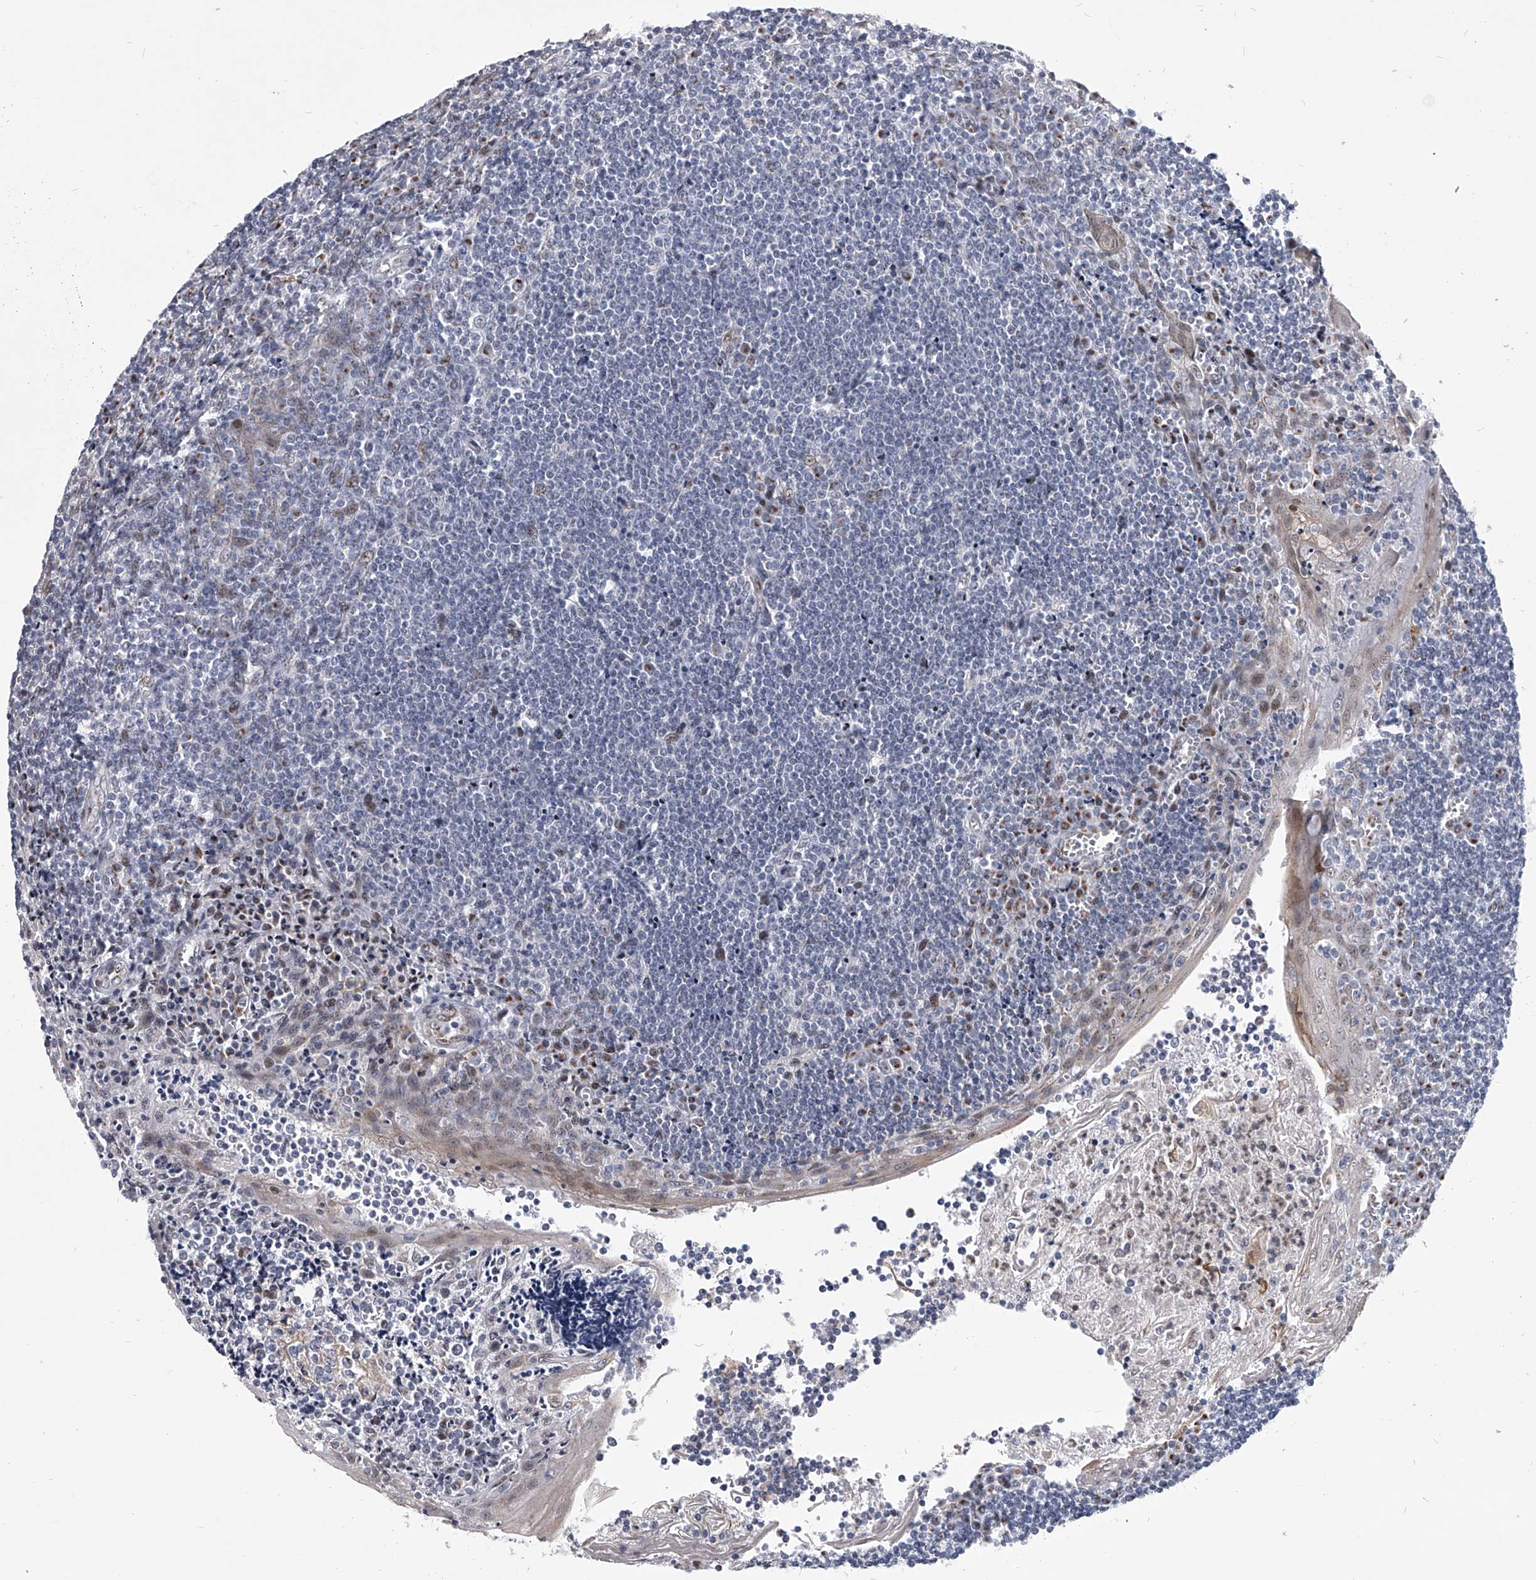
{"staining": {"intensity": "negative", "quantity": "none", "location": "none"}, "tissue": "tonsil", "cell_type": "Germinal center cells", "image_type": "normal", "snomed": [{"axis": "morphology", "description": "Normal tissue, NOS"}, {"axis": "topography", "description": "Tonsil"}], "caption": "High magnification brightfield microscopy of benign tonsil stained with DAB (brown) and counterstained with hematoxylin (blue): germinal center cells show no significant positivity.", "gene": "EVA1C", "patient": {"sex": "male", "age": 27}}